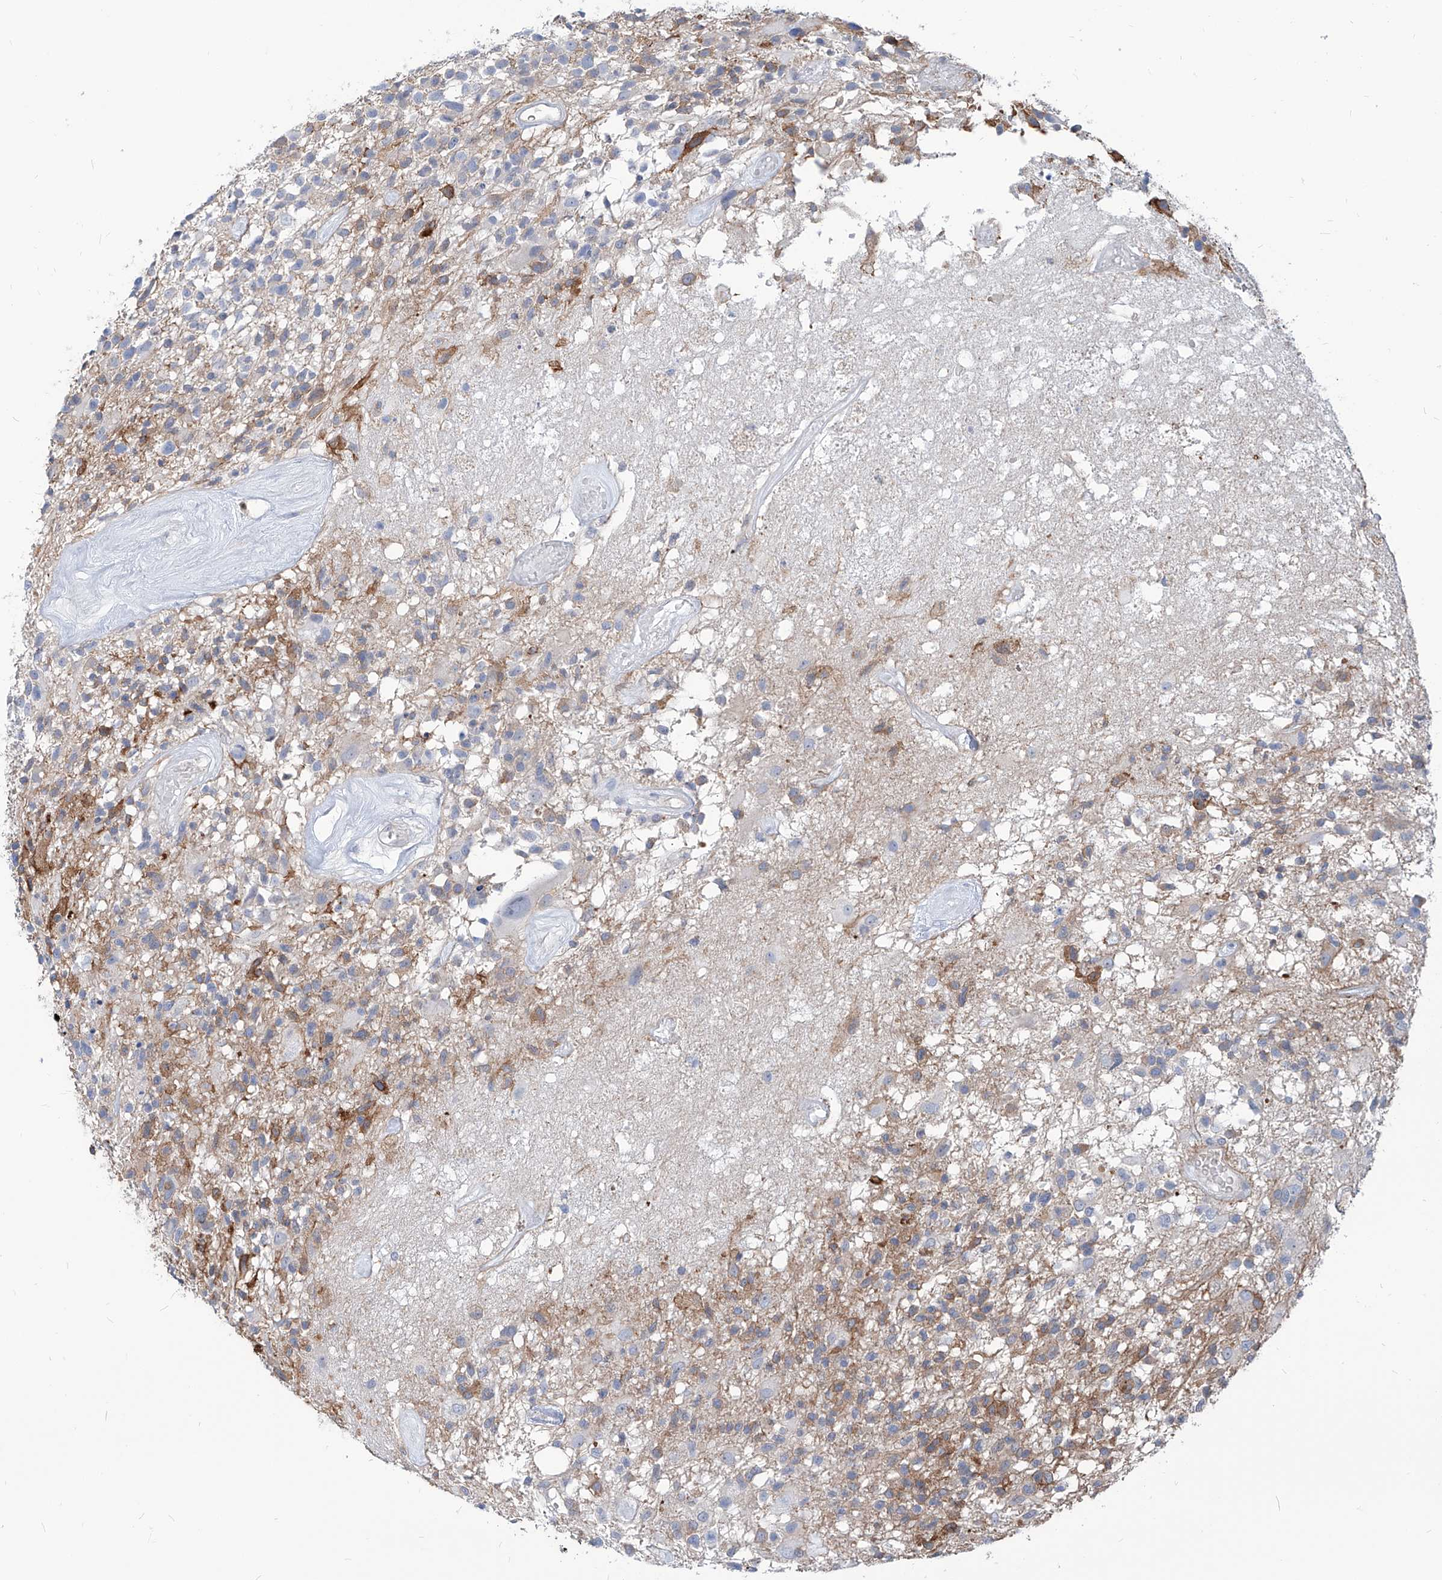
{"staining": {"intensity": "moderate", "quantity": "<25%", "location": "cytoplasmic/membranous"}, "tissue": "glioma", "cell_type": "Tumor cells", "image_type": "cancer", "snomed": [{"axis": "morphology", "description": "Glioma, malignant, High grade"}, {"axis": "morphology", "description": "Glioblastoma, NOS"}, {"axis": "topography", "description": "Brain"}], "caption": "IHC of human glioblastoma reveals low levels of moderate cytoplasmic/membranous positivity in about <25% of tumor cells.", "gene": "AKAP10", "patient": {"sex": "male", "age": 60}}